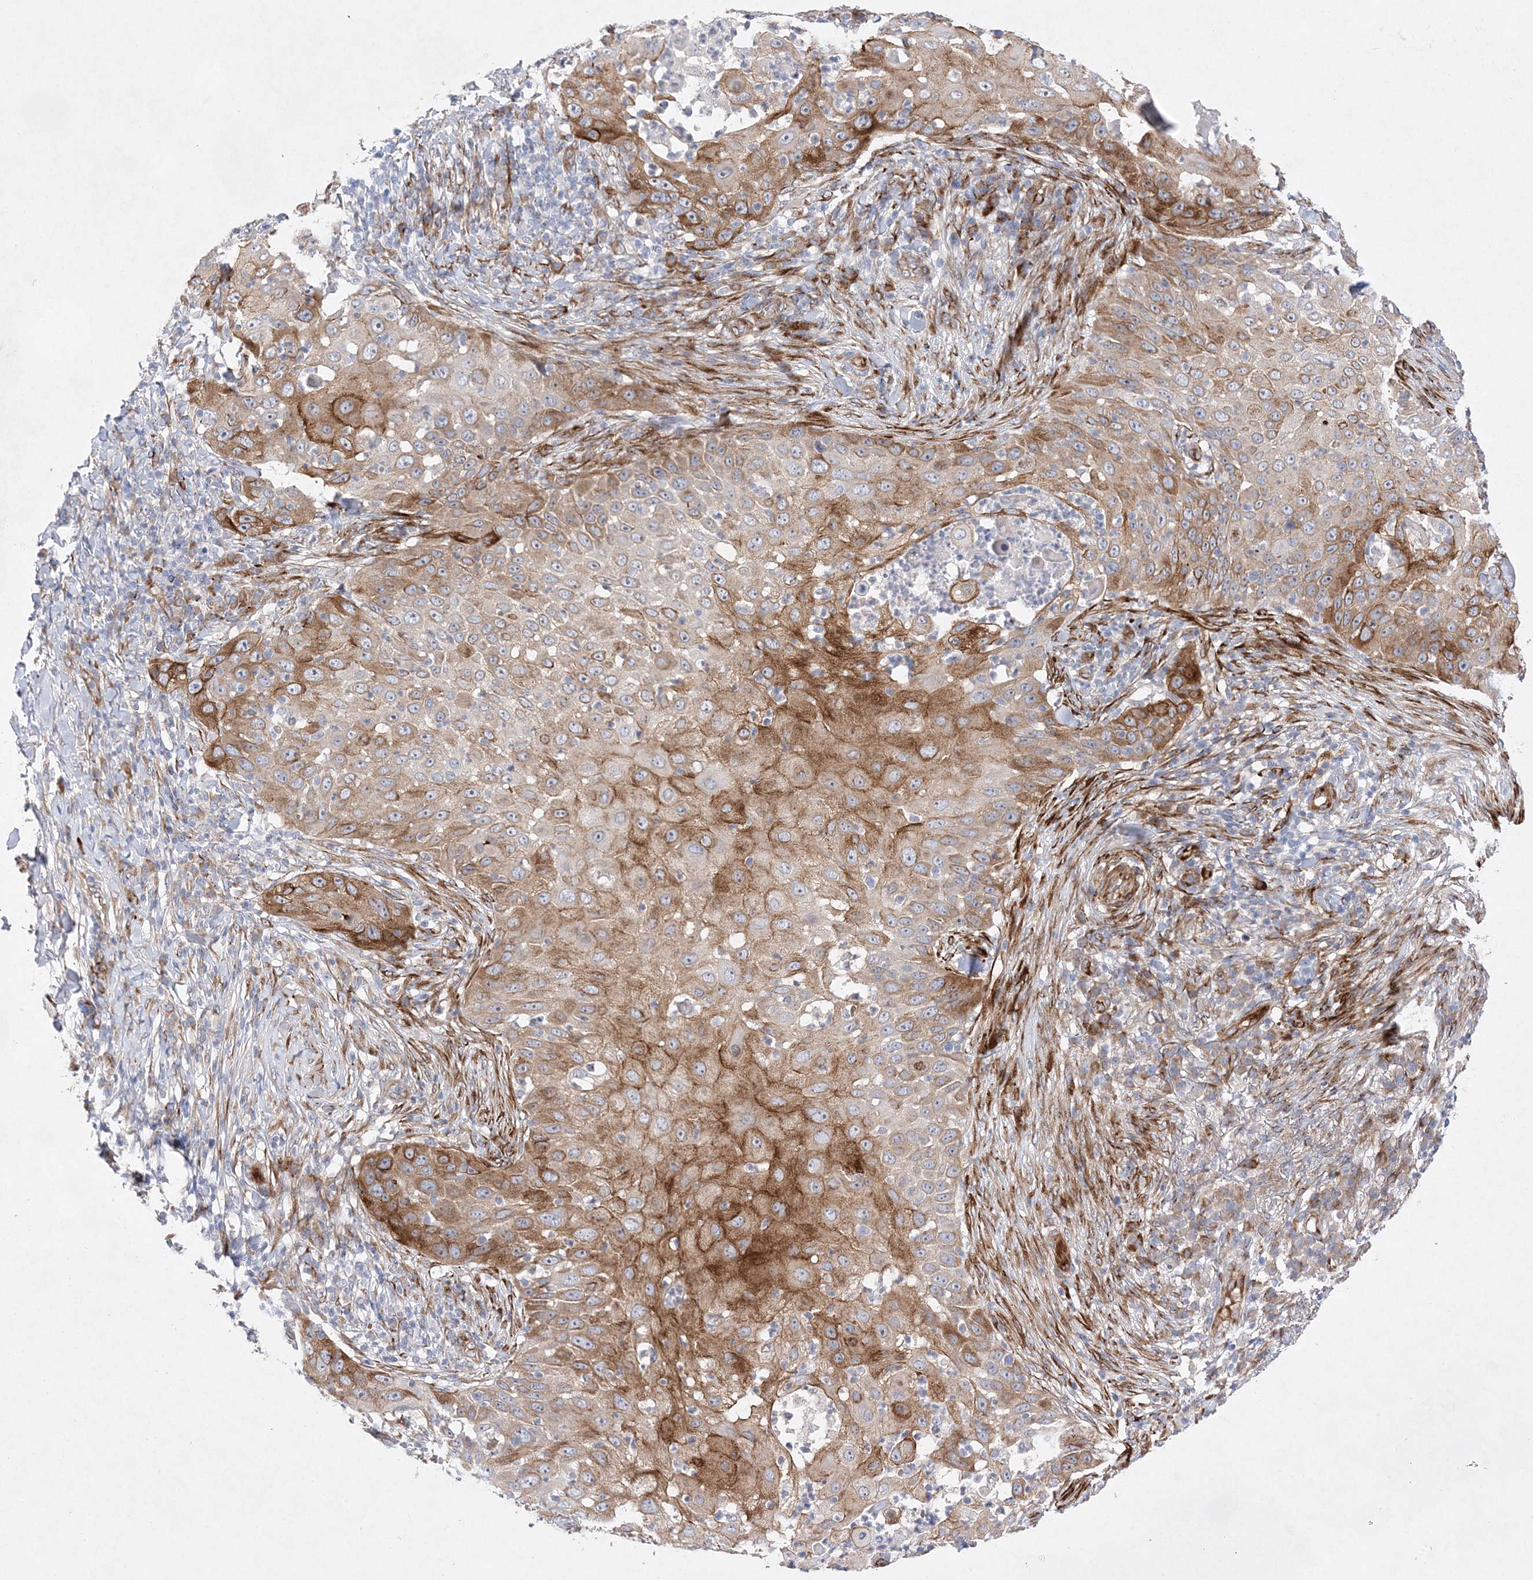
{"staining": {"intensity": "strong", "quantity": ">75%", "location": "cytoplasmic/membranous"}, "tissue": "skin cancer", "cell_type": "Tumor cells", "image_type": "cancer", "snomed": [{"axis": "morphology", "description": "Squamous cell carcinoma, NOS"}, {"axis": "topography", "description": "Skin"}], "caption": "High-power microscopy captured an IHC micrograph of skin squamous cell carcinoma, revealing strong cytoplasmic/membranous positivity in about >75% of tumor cells.", "gene": "TMEM132B", "patient": {"sex": "female", "age": 44}}